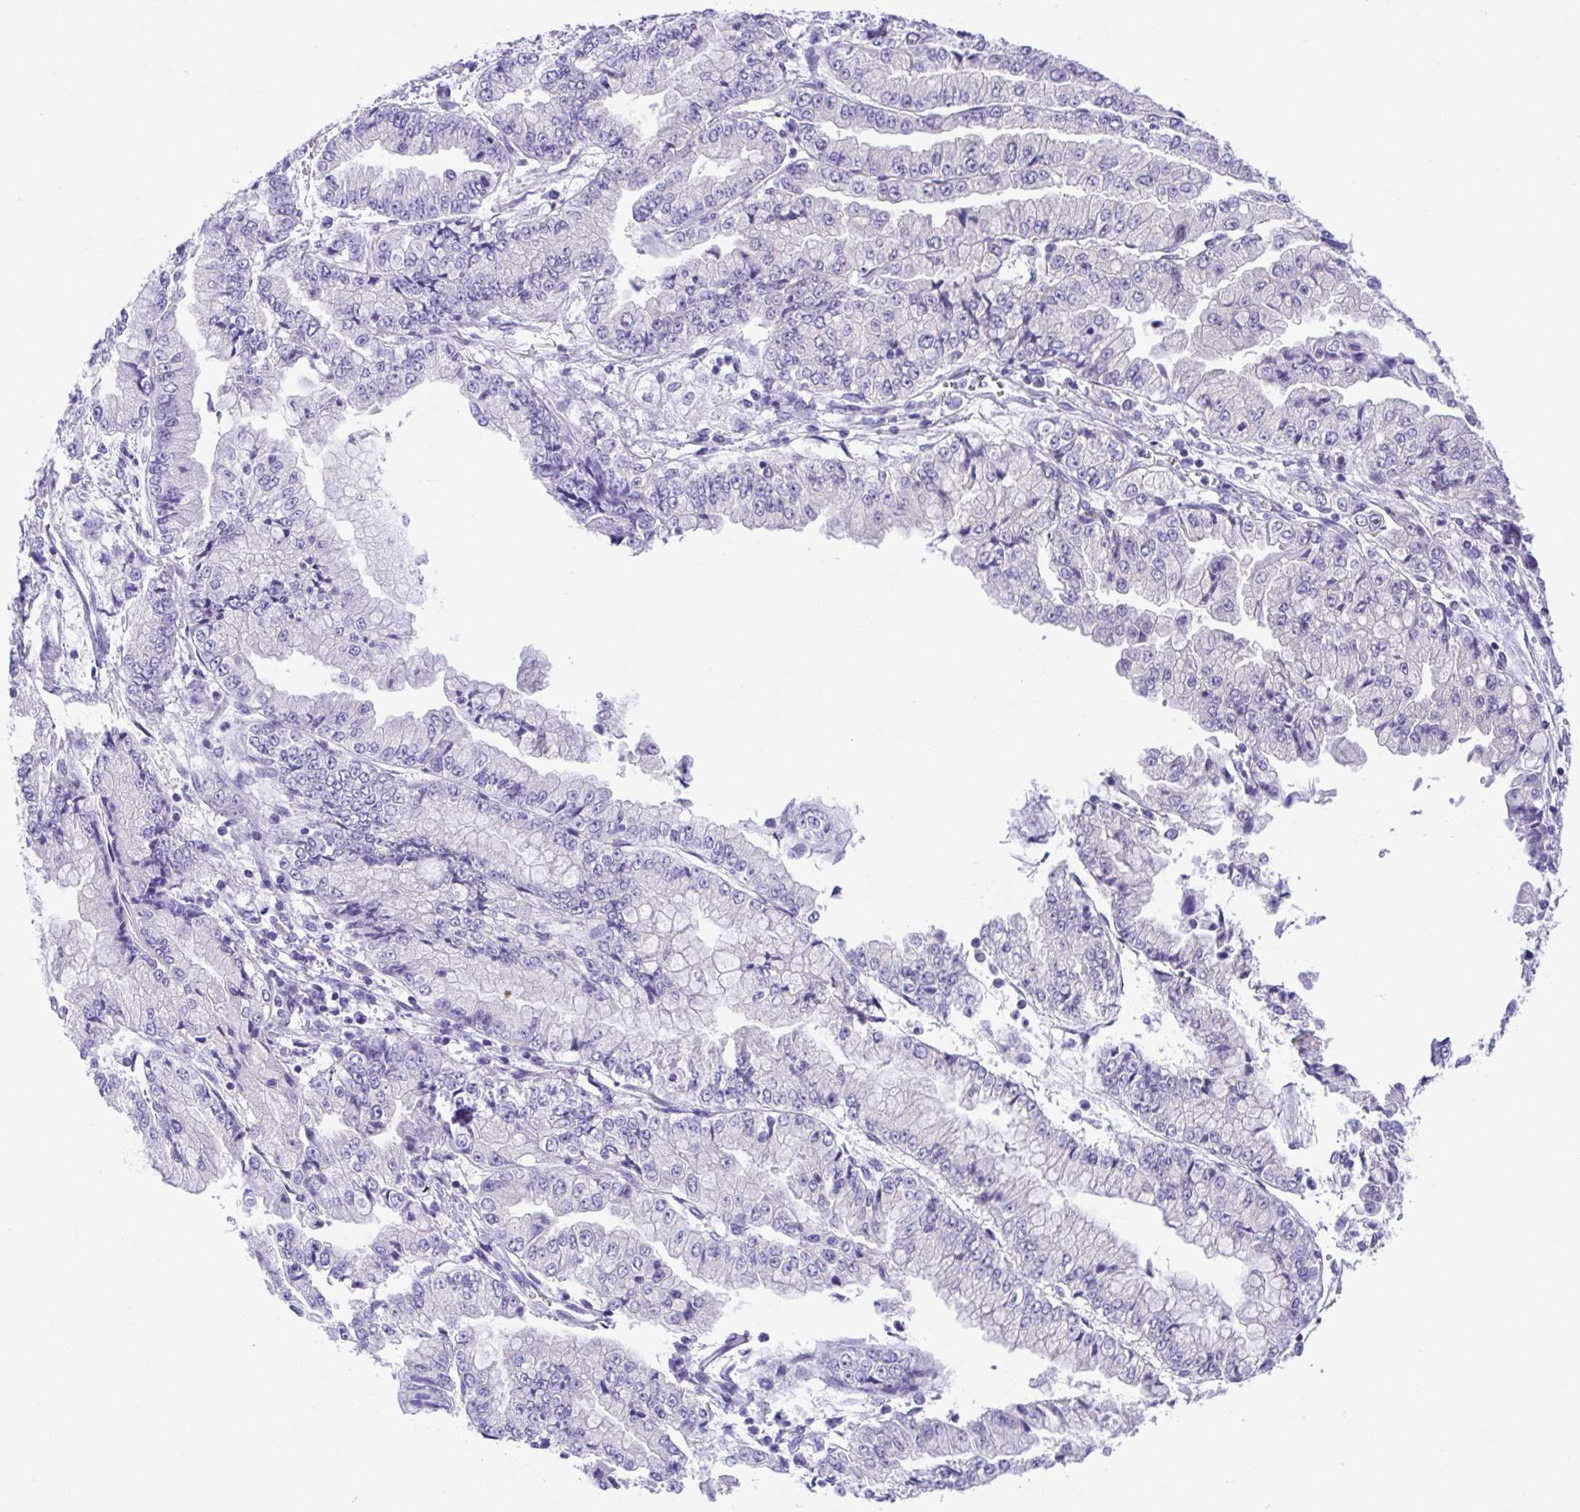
{"staining": {"intensity": "negative", "quantity": "none", "location": "none"}, "tissue": "stomach cancer", "cell_type": "Tumor cells", "image_type": "cancer", "snomed": [{"axis": "morphology", "description": "Adenocarcinoma, NOS"}, {"axis": "topography", "description": "Stomach, upper"}], "caption": "The micrograph reveals no significant positivity in tumor cells of adenocarcinoma (stomach).", "gene": "LUZP4", "patient": {"sex": "female", "age": 74}}